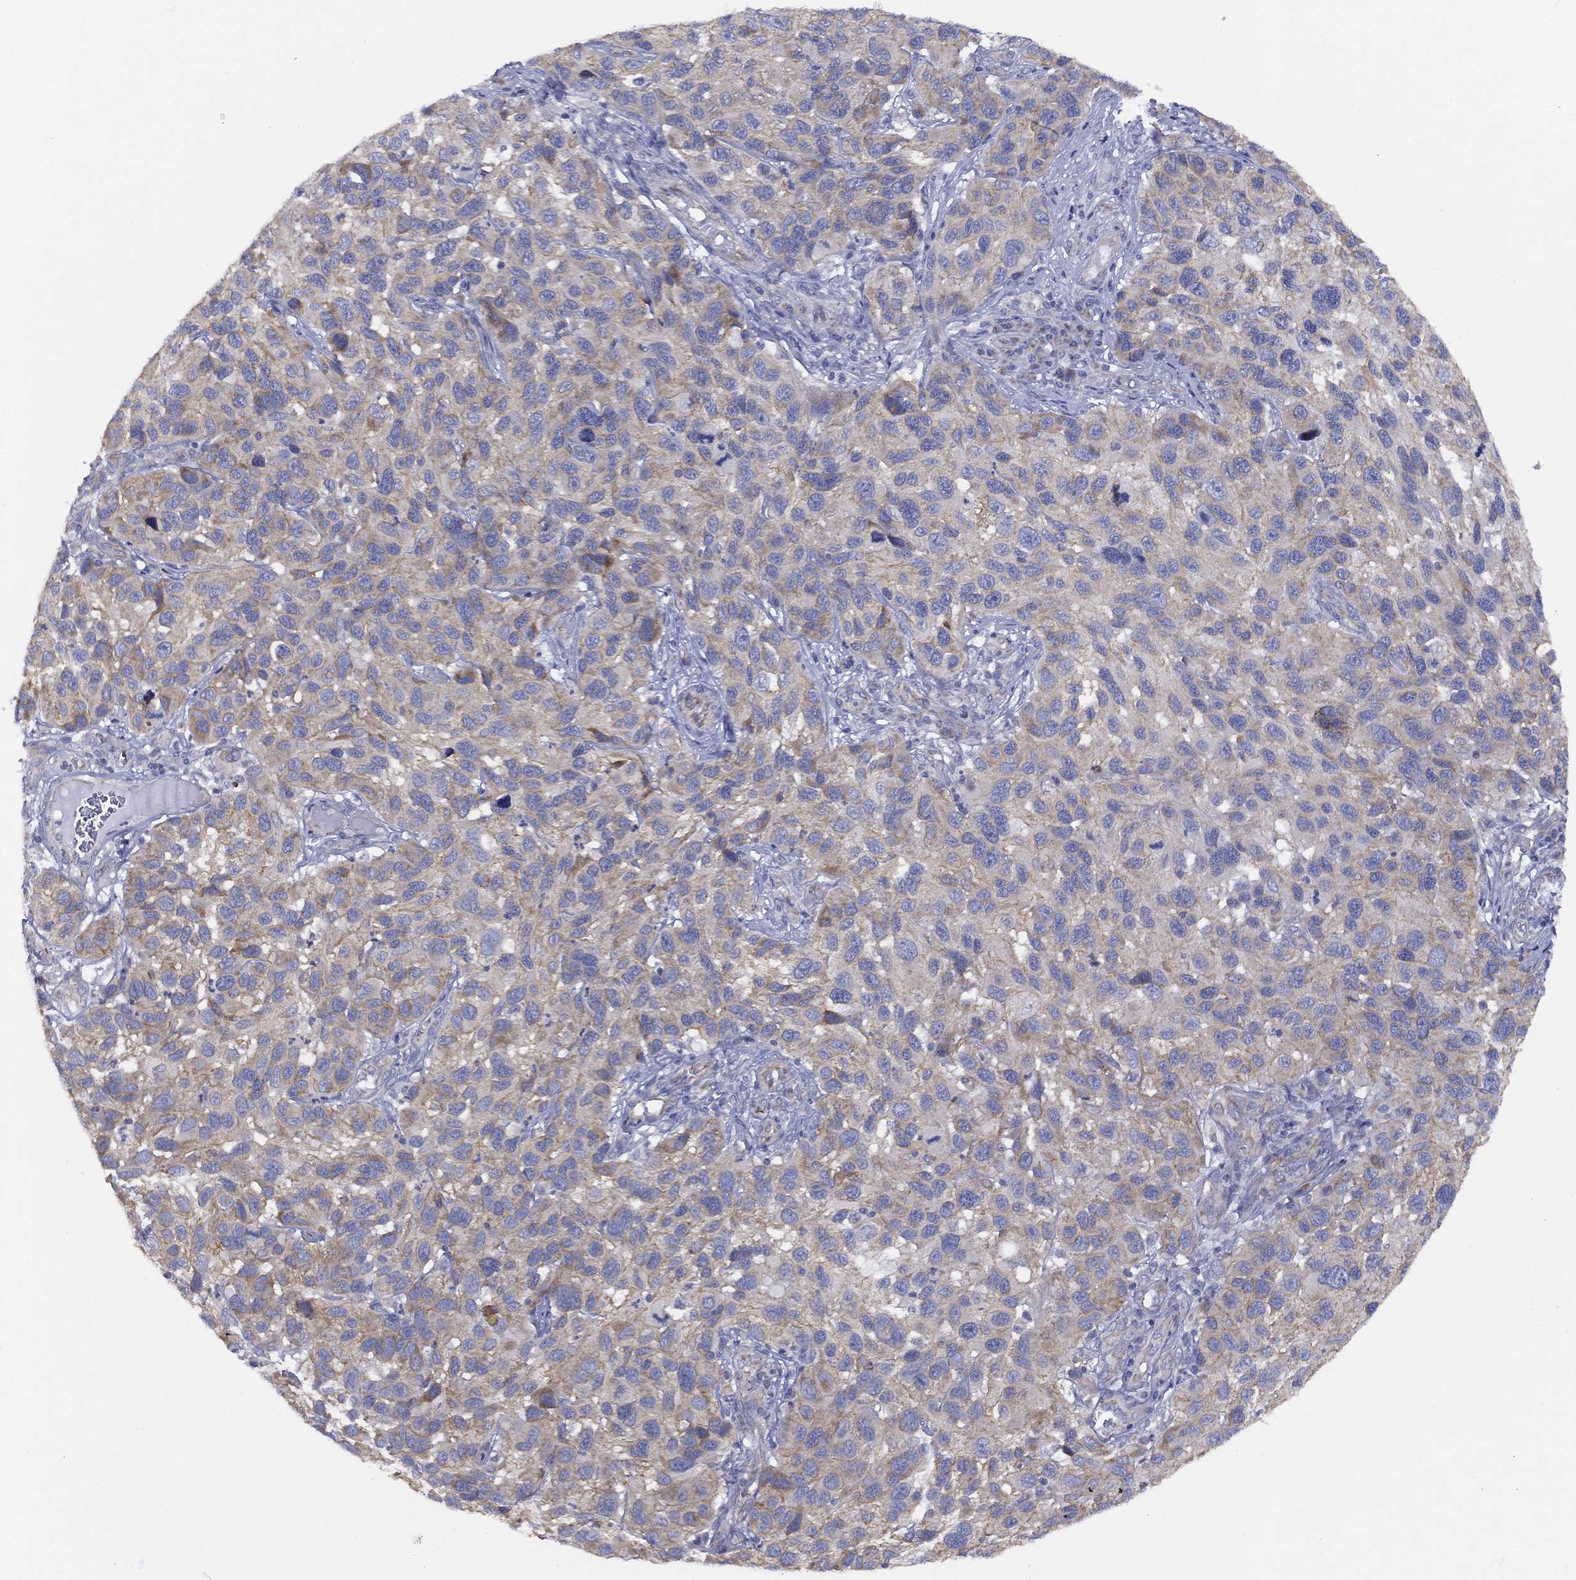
{"staining": {"intensity": "weak", "quantity": "25%-75%", "location": "cytoplasmic/membranous"}, "tissue": "melanoma", "cell_type": "Tumor cells", "image_type": "cancer", "snomed": [{"axis": "morphology", "description": "Malignant melanoma, NOS"}, {"axis": "topography", "description": "Skin"}], "caption": "Malignant melanoma was stained to show a protein in brown. There is low levels of weak cytoplasmic/membranous positivity in about 25%-75% of tumor cells. (IHC, brightfield microscopy, high magnification).", "gene": "ZNF223", "patient": {"sex": "male", "age": 53}}